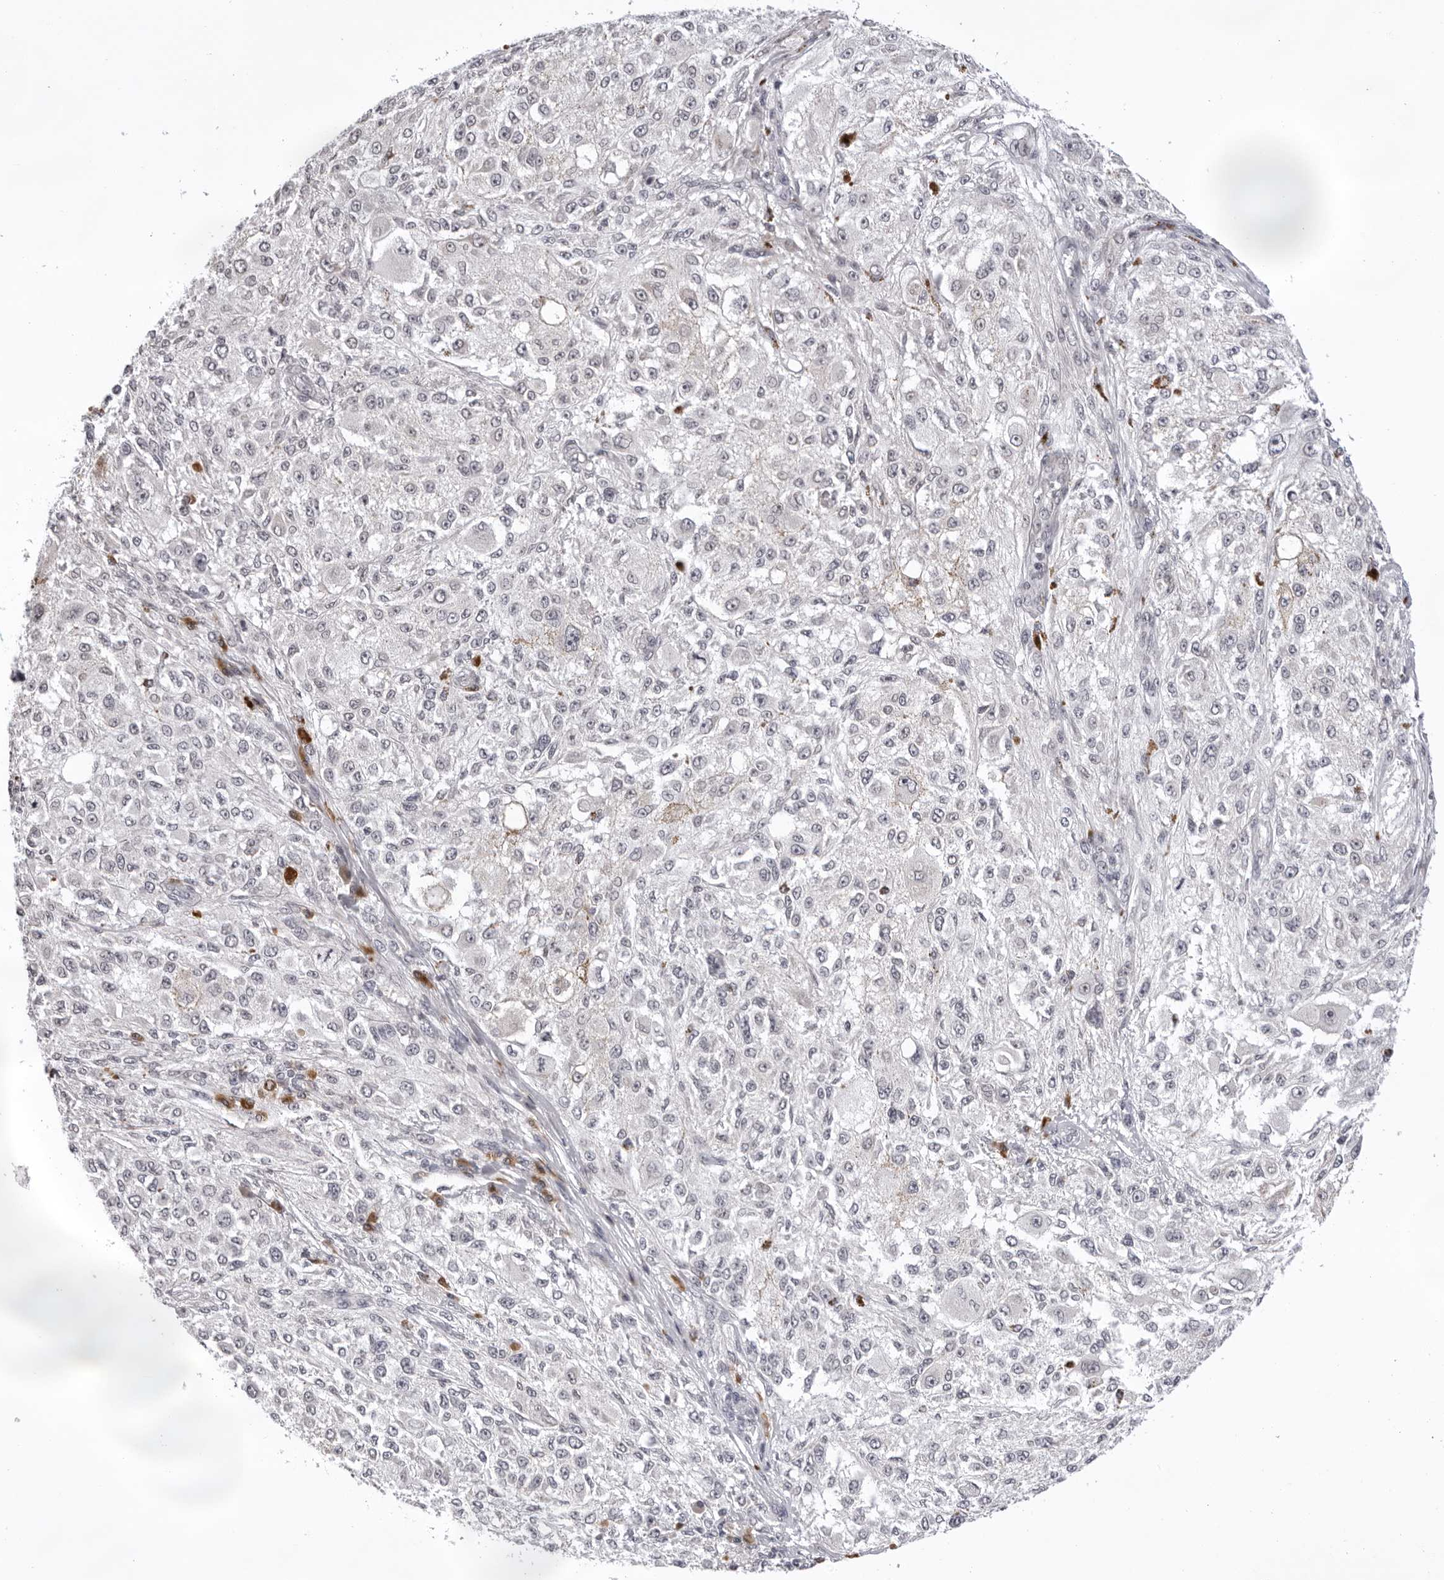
{"staining": {"intensity": "negative", "quantity": "none", "location": "none"}, "tissue": "melanoma", "cell_type": "Tumor cells", "image_type": "cancer", "snomed": [{"axis": "morphology", "description": "Necrosis, NOS"}, {"axis": "morphology", "description": "Malignant melanoma, NOS"}, {"axis": "topography", "description": "Skin"}], "caption": "A high-resolution histopathology image shows immunohistochemistry (IHC) staining of malignant melanoma, which exhibits no significant expression in tumor cells.", "gene": "IL17RA", "patient": {"sex": "female", "age": 87}}